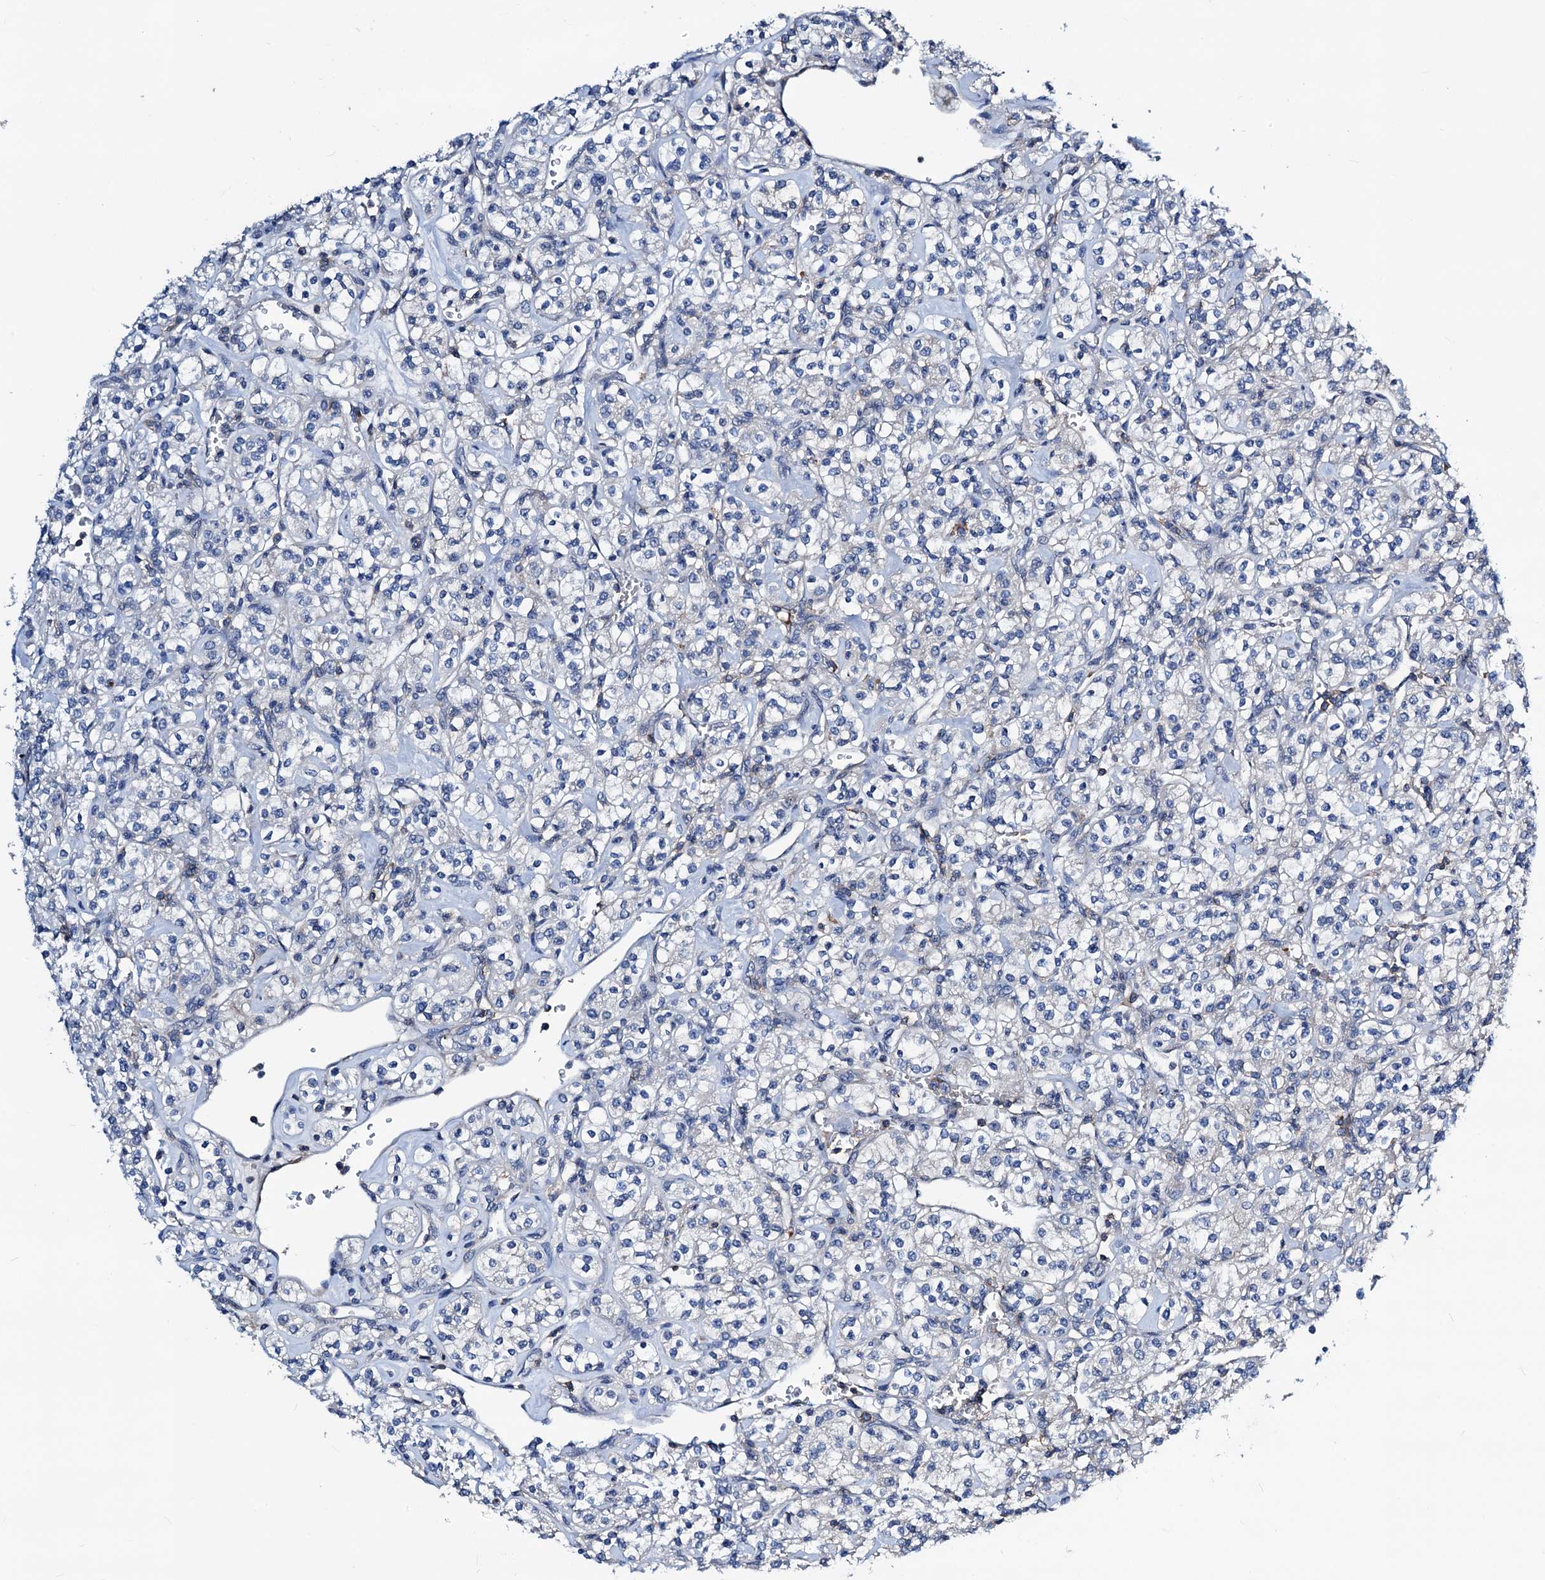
{"staining": {"intensity": "negative", "quantity": "none", "location": "none"}, "tissue": "renal cancer", "cell_type": "Tumor cells", "image_type": "cancer", "snomed": [{"axis": "morphology", "description": "Adenocarcinoma, NOS"}, {"axis": "topography", "description": "Kidney"}], "caption": "High magnification brightfield microscopy of adenocarcinoma (renal) stained with DAB (3,3'-diaminobenzidine) (brown) and counterstained with hematoxylin (blue): tumor cells show no significant positivity.", "gene": "GCOM1", "patient": {"sex": "male", "age": 77}}